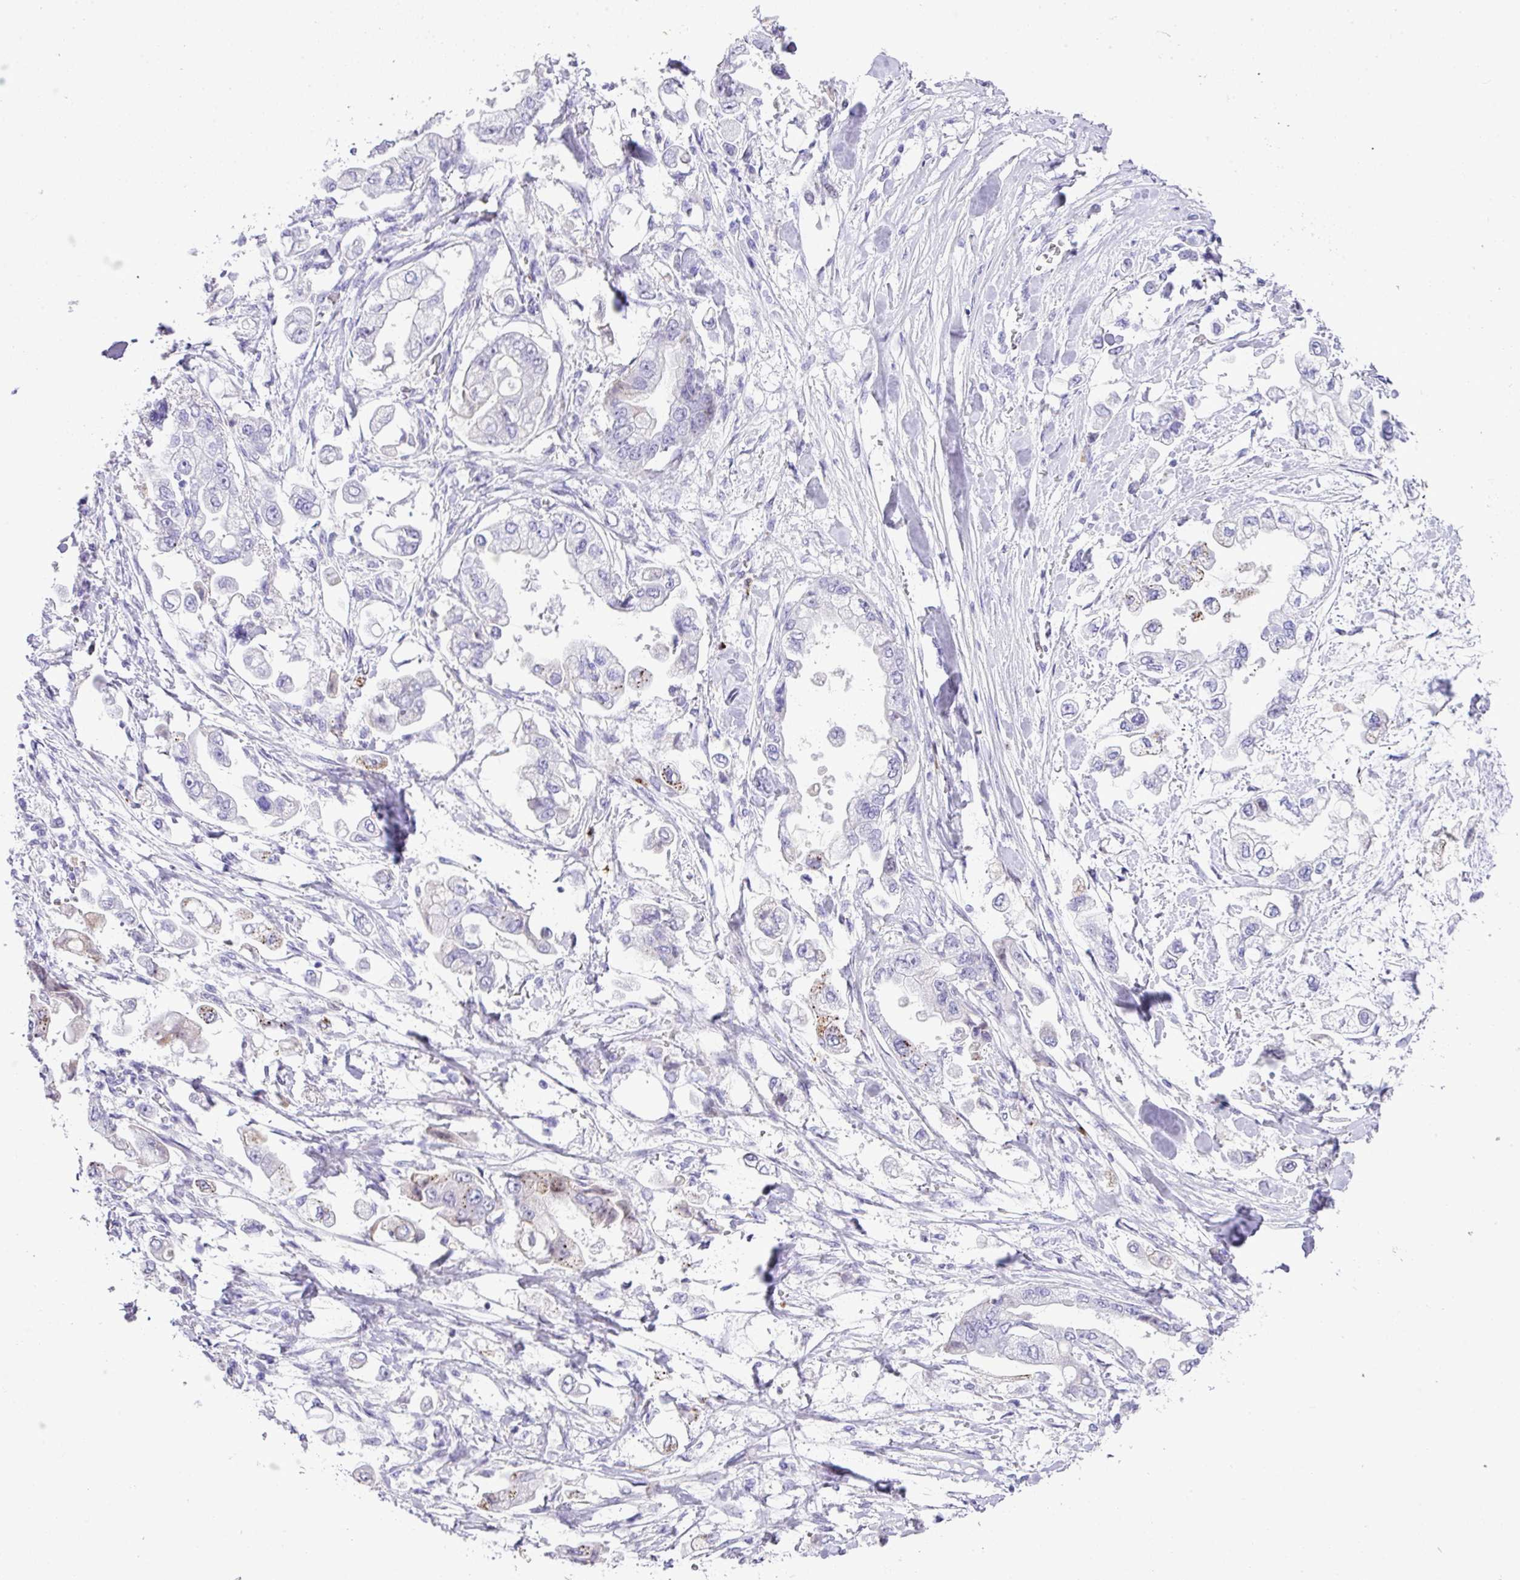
{"staining": {"intensity": "weak", "quantity": "<25%", "location": "cytoplasmic/membranous"}, "tissue": "stomach cancer", "cell_type": "Tumor cells", "image_type": "cancer", "snomed": [{"axis": "morphology", "description": "Adenocarcinoma, NOS"}, {"axis": "topography", "description": "Stomach"}], "caption": "Stomach cancer (adenocarcinoma) was stained to show a protein in brown. There is no significant expression in tumor cells.", "gene": "RCAN2", "patient": {"sex": "male", "age": 62}}